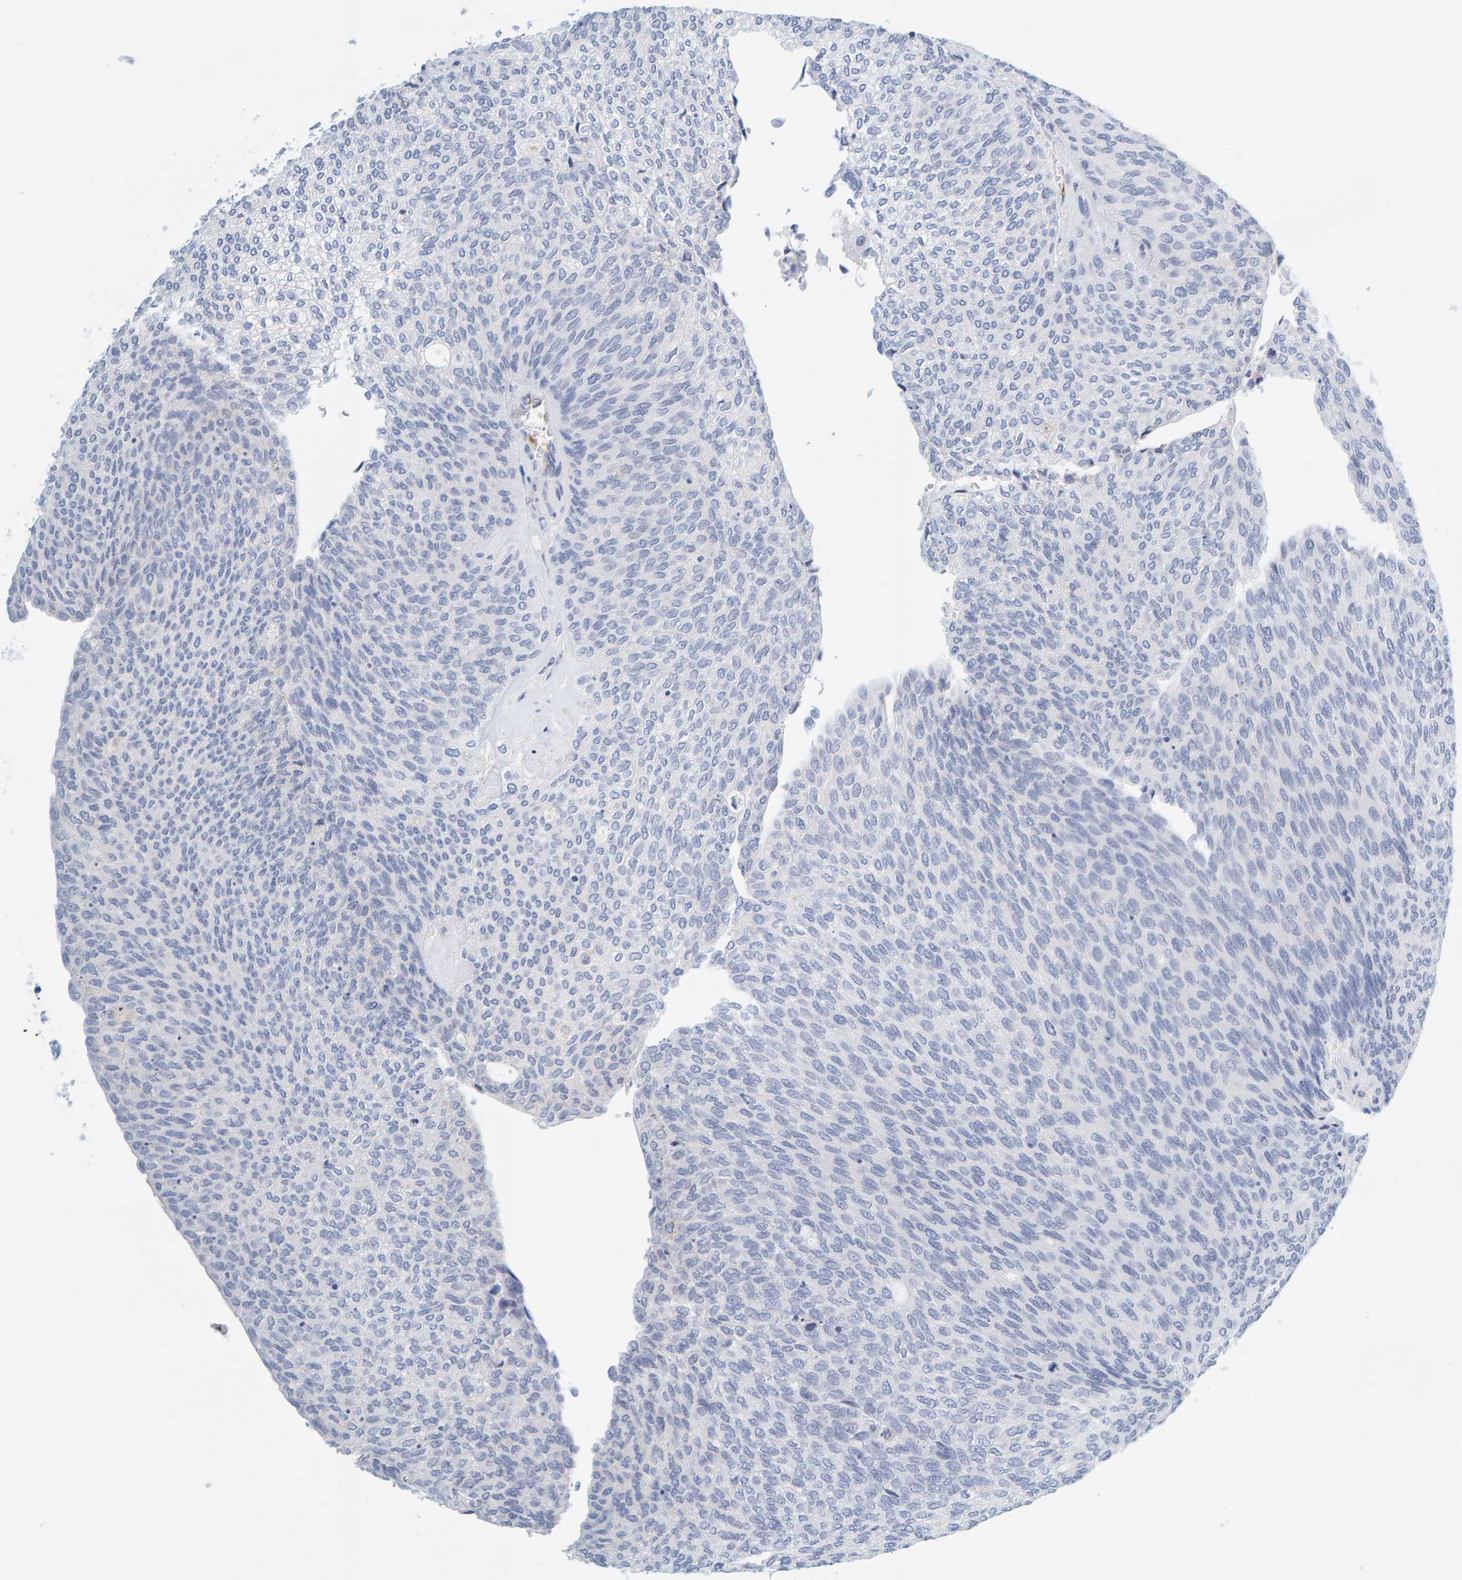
{"staining": {"intensity": "negative", "quantity": "none", "location": "none"}, "tissue": "urothelial cancer", "cell_type": "Tumor cells", "image_type": "cancer", "snomed": [{"axis": "morphology", "description": "Urothelial carcinoma, Low grade"}, {"axis": "topography", "description": "Urinary bladder"}], "caption": "Immunohistochemical staining of human low-grade urothelial carcinoma displays no significant expression in tumor cells.", "gene": "MOG", "patient": {"sex": "female", "age": 79}}